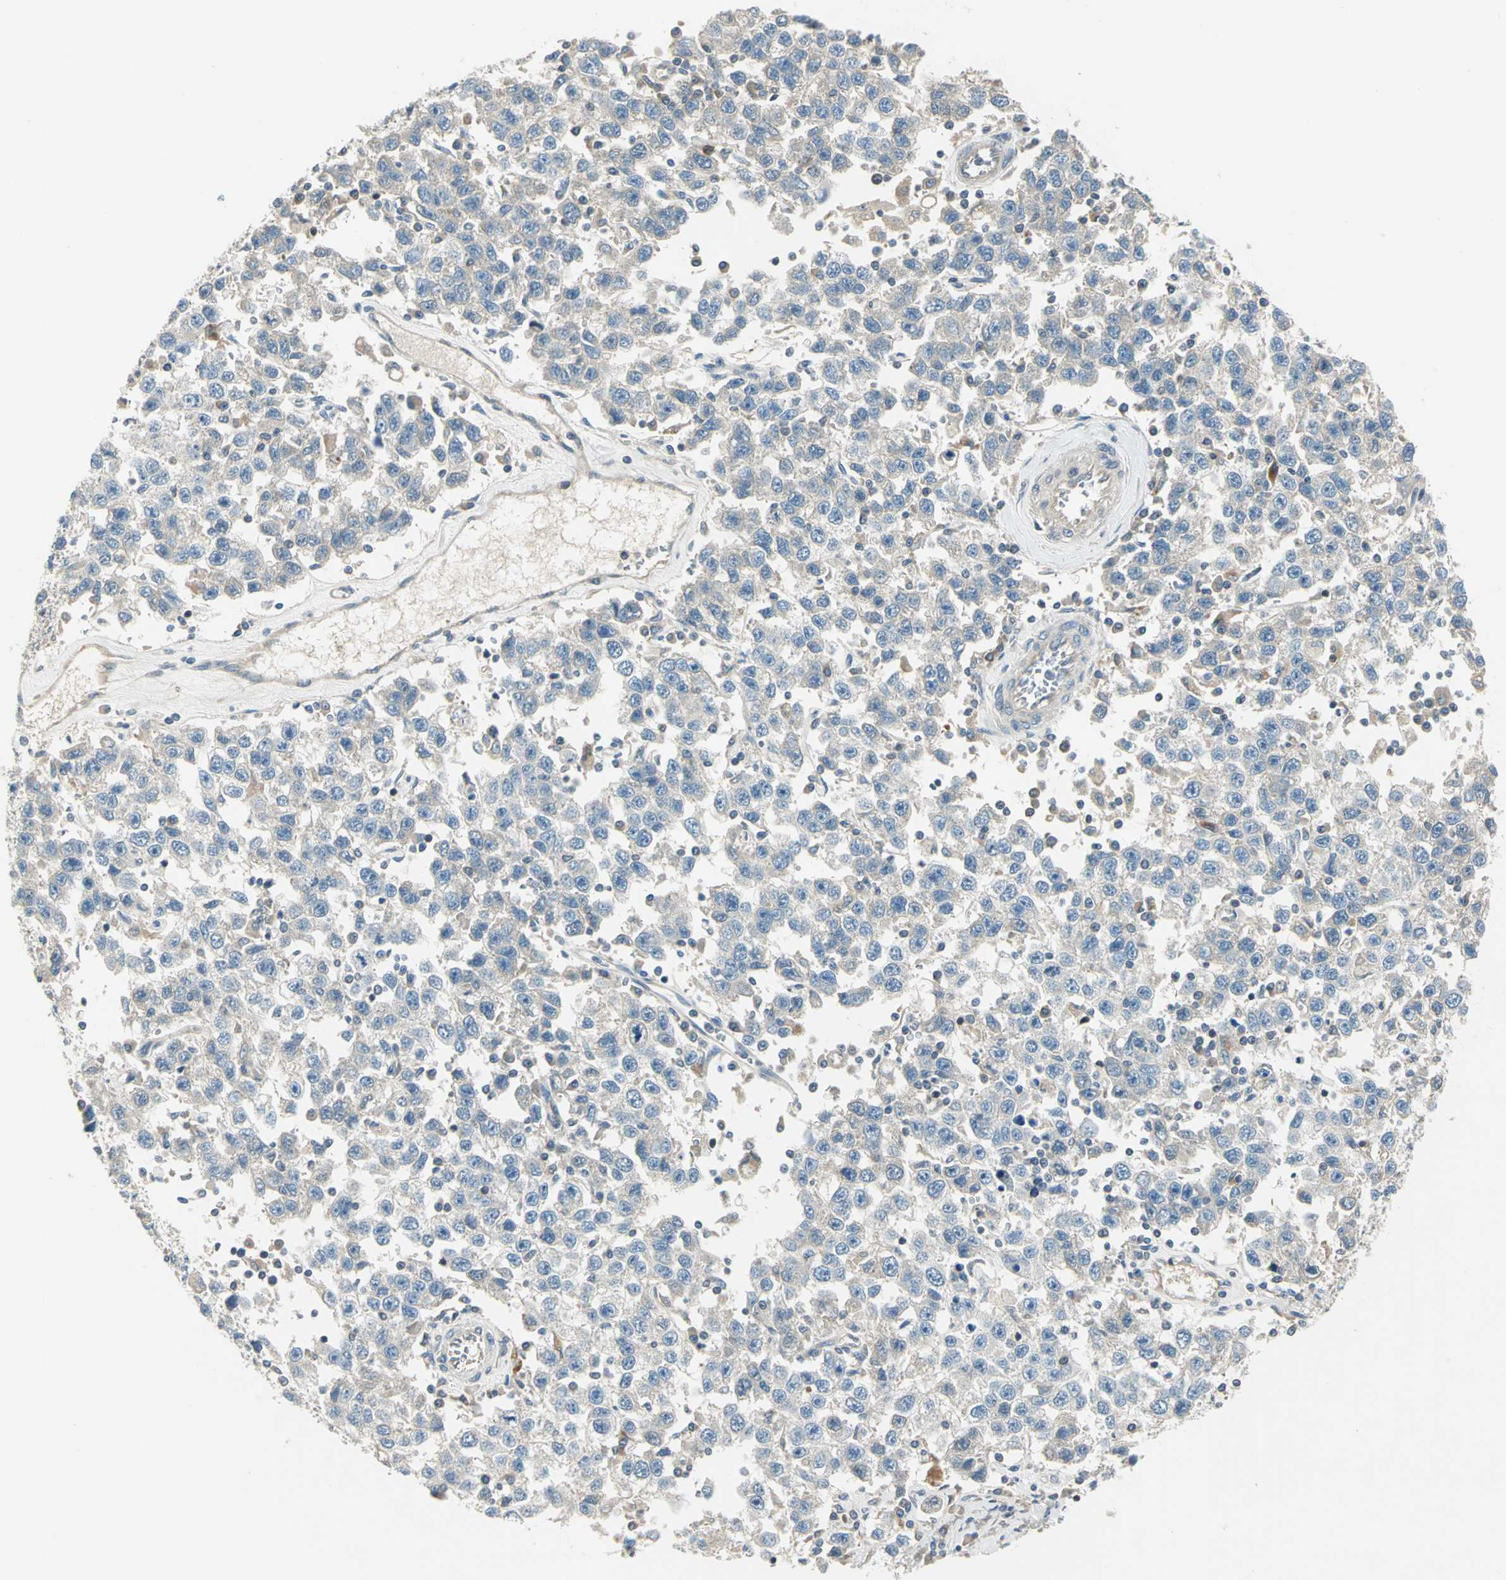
{"staining": {"intensity": "weak", "quantity": ">75%", "location": "cytoplasmic/membranous"}, "tissue": "testis cancer", "cell_type": "Tumor cells", "image_type": "cancer", "snomed": [{"axis": "morphology", "description": "Seminoma, NOS"}, {"axis": "topography", "description": "Testis"}], "caption": "This micrograph displays immunohistochemistry staining of human seminoma (testis), with low weak cytoplasmic/membranous expression in approximately >75% of tumor cells.", "gene": "PRKAA1", "patient": {"sex": "male", "age": 41}}